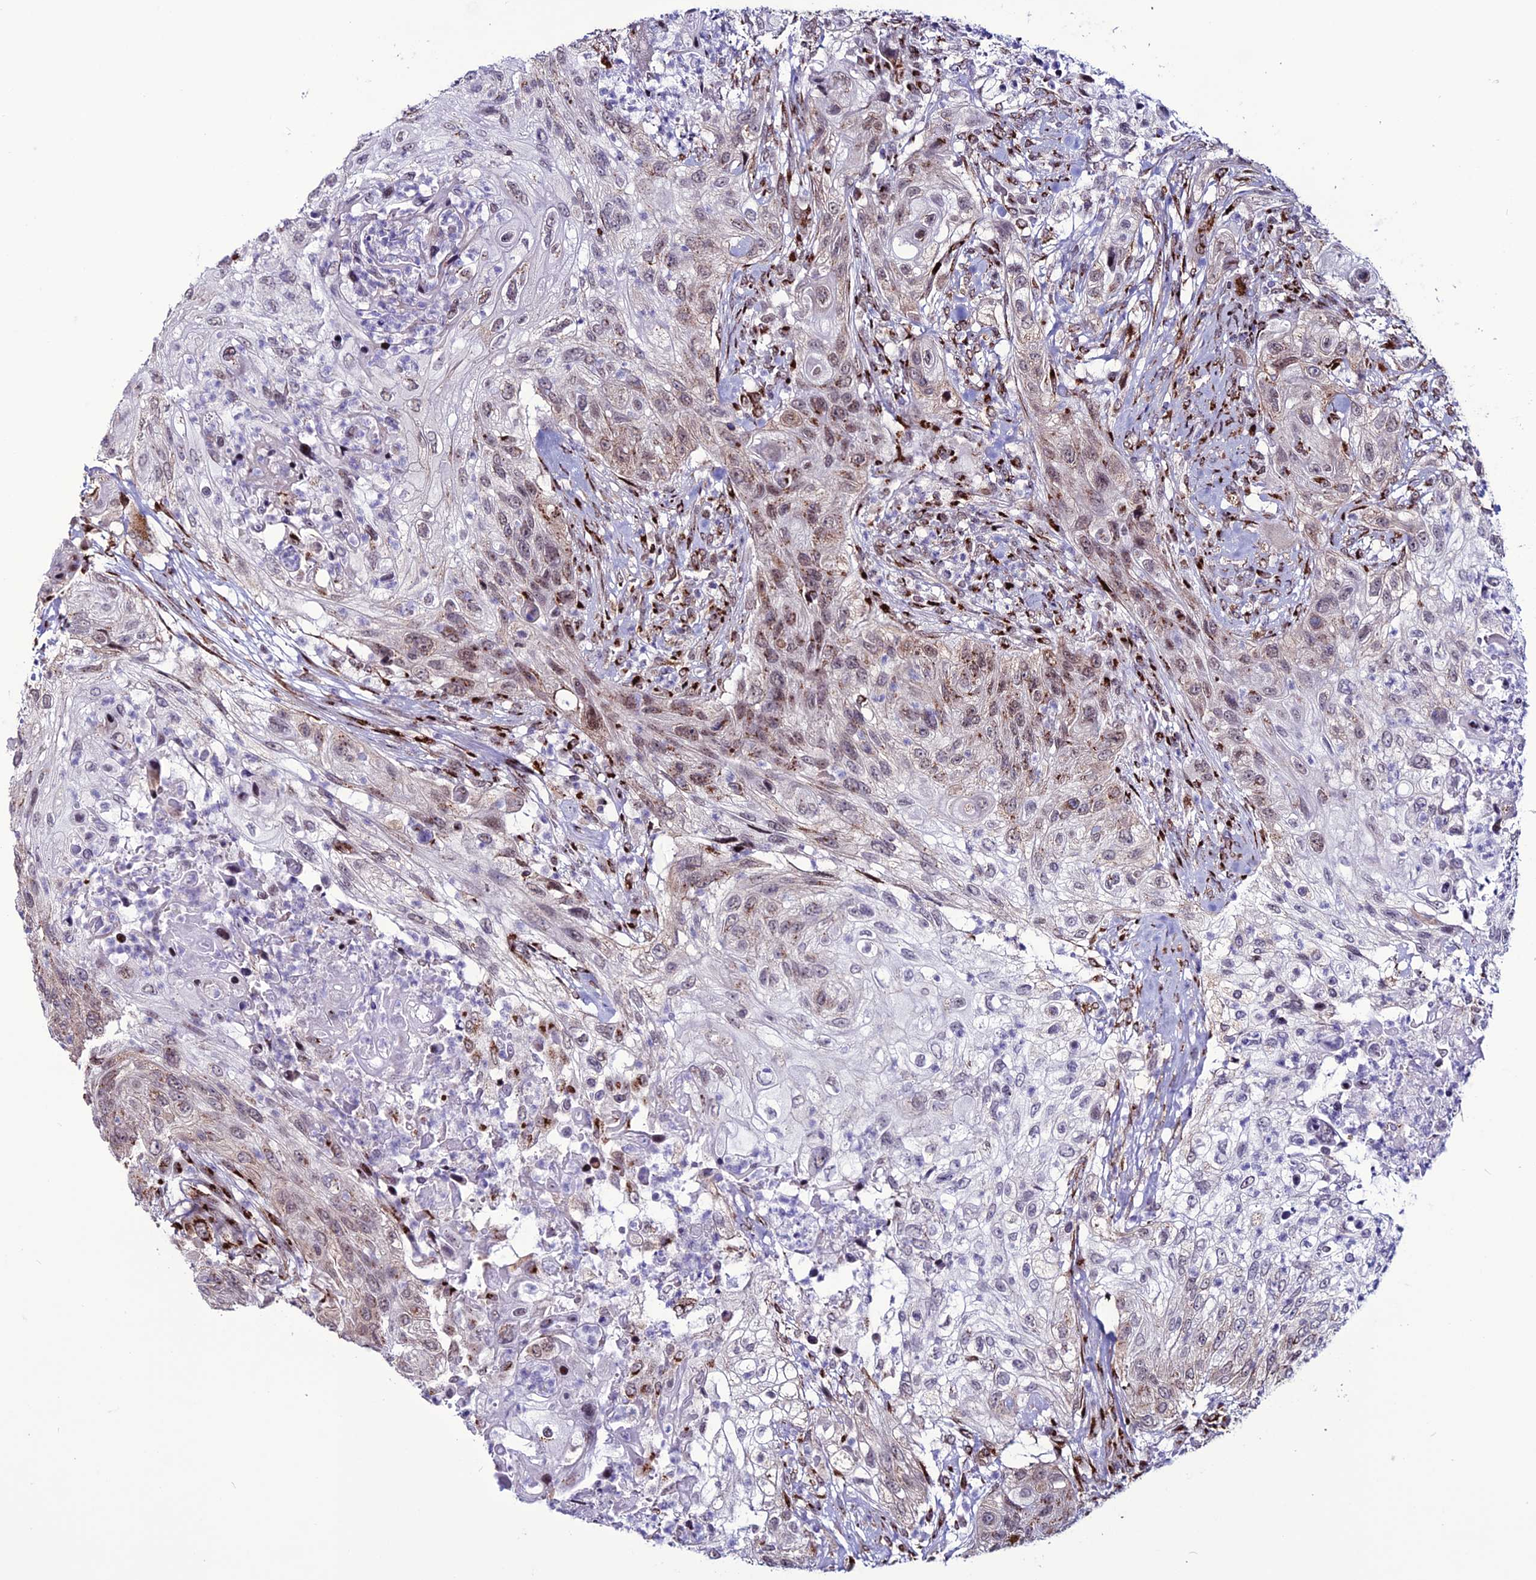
{"staining": {"intensity": "moderate", "quantity": "25%-75%", "location": "cytoplasmic/membranous,nuclear"}, "tissue": "urothelial cancer", "cell_type": "Tumor cells", "image_type": "cancer", "snomed": [{"axis": "morphology", "description": "Urothelial carcinoma, High grade"}, {"axis": "topography", "description": "Urinary bladder"}], "caption": "Protein analysis of urothelial cancer tissue reveals moderate cytoplasmic/membranous and nuclear expression in about 25%-75% of tumor cells.", "gene": "PLEKHA4", "patient": {"sex": "female", "age": 60}}